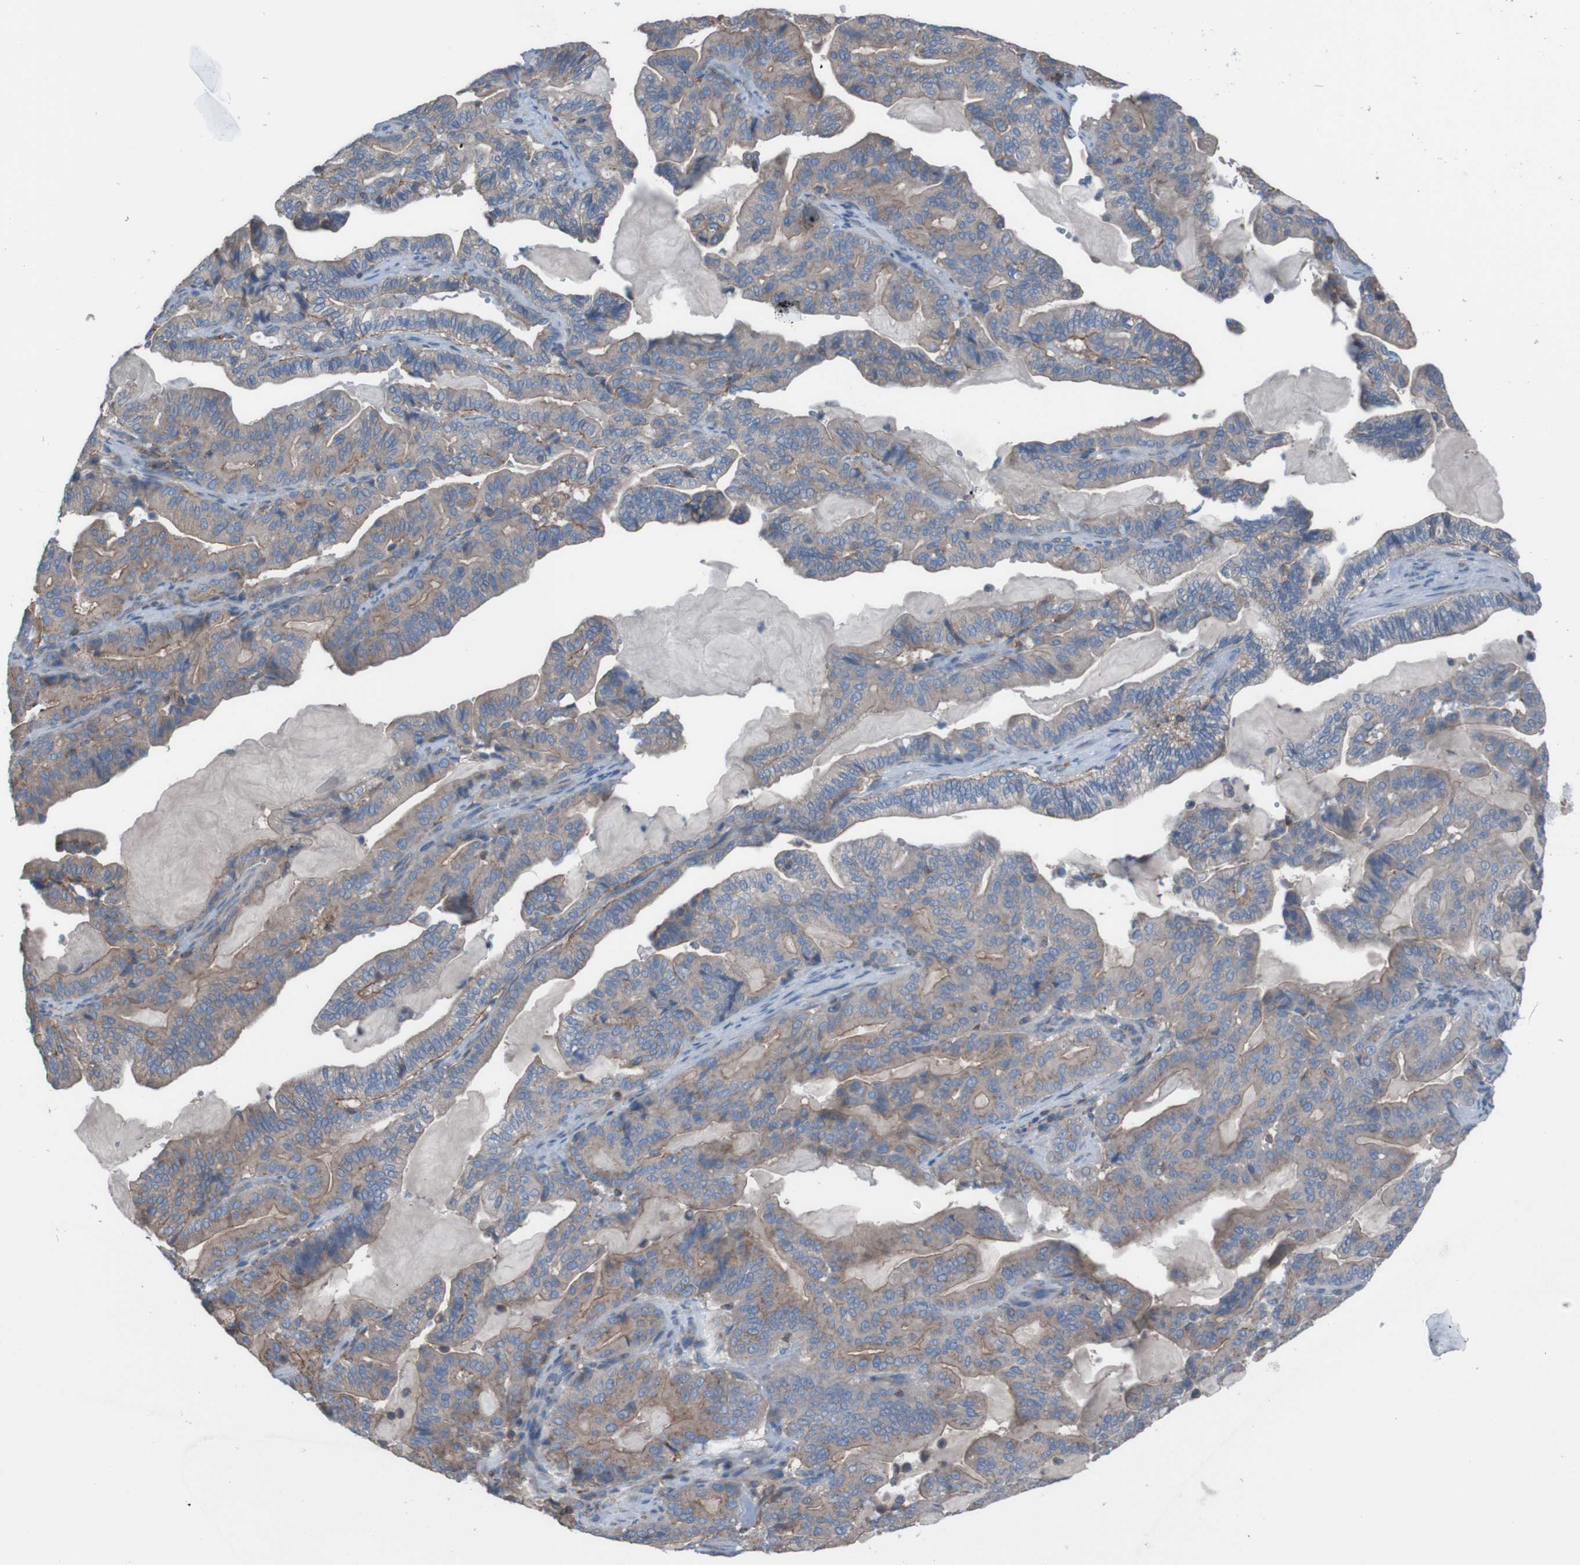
{"staining": {"intensity": "moderate", "quantity": ">75%", "location": "cytoplasmic/membranous"}, "tissue": "pancreatic cancer", "cell_type": "Tumor cells", "image_type": "cancer", "snomed": [{"axis": "morphology", "description": "Adenocarcinoma, NOS"}, {"axis": "topography", "description": "Pancreas"}], "caption": "A micrograph of pancreatic cancer (adenocarcinoma) stained for a protein exhibits moderate cytoplasmic/membranous brown staining in tumor cells. (DAB = brown stain, brightfield microscopy at high magnification).", "gene": "MINAR1", "patient": {"sex": "male", "age": 63}}